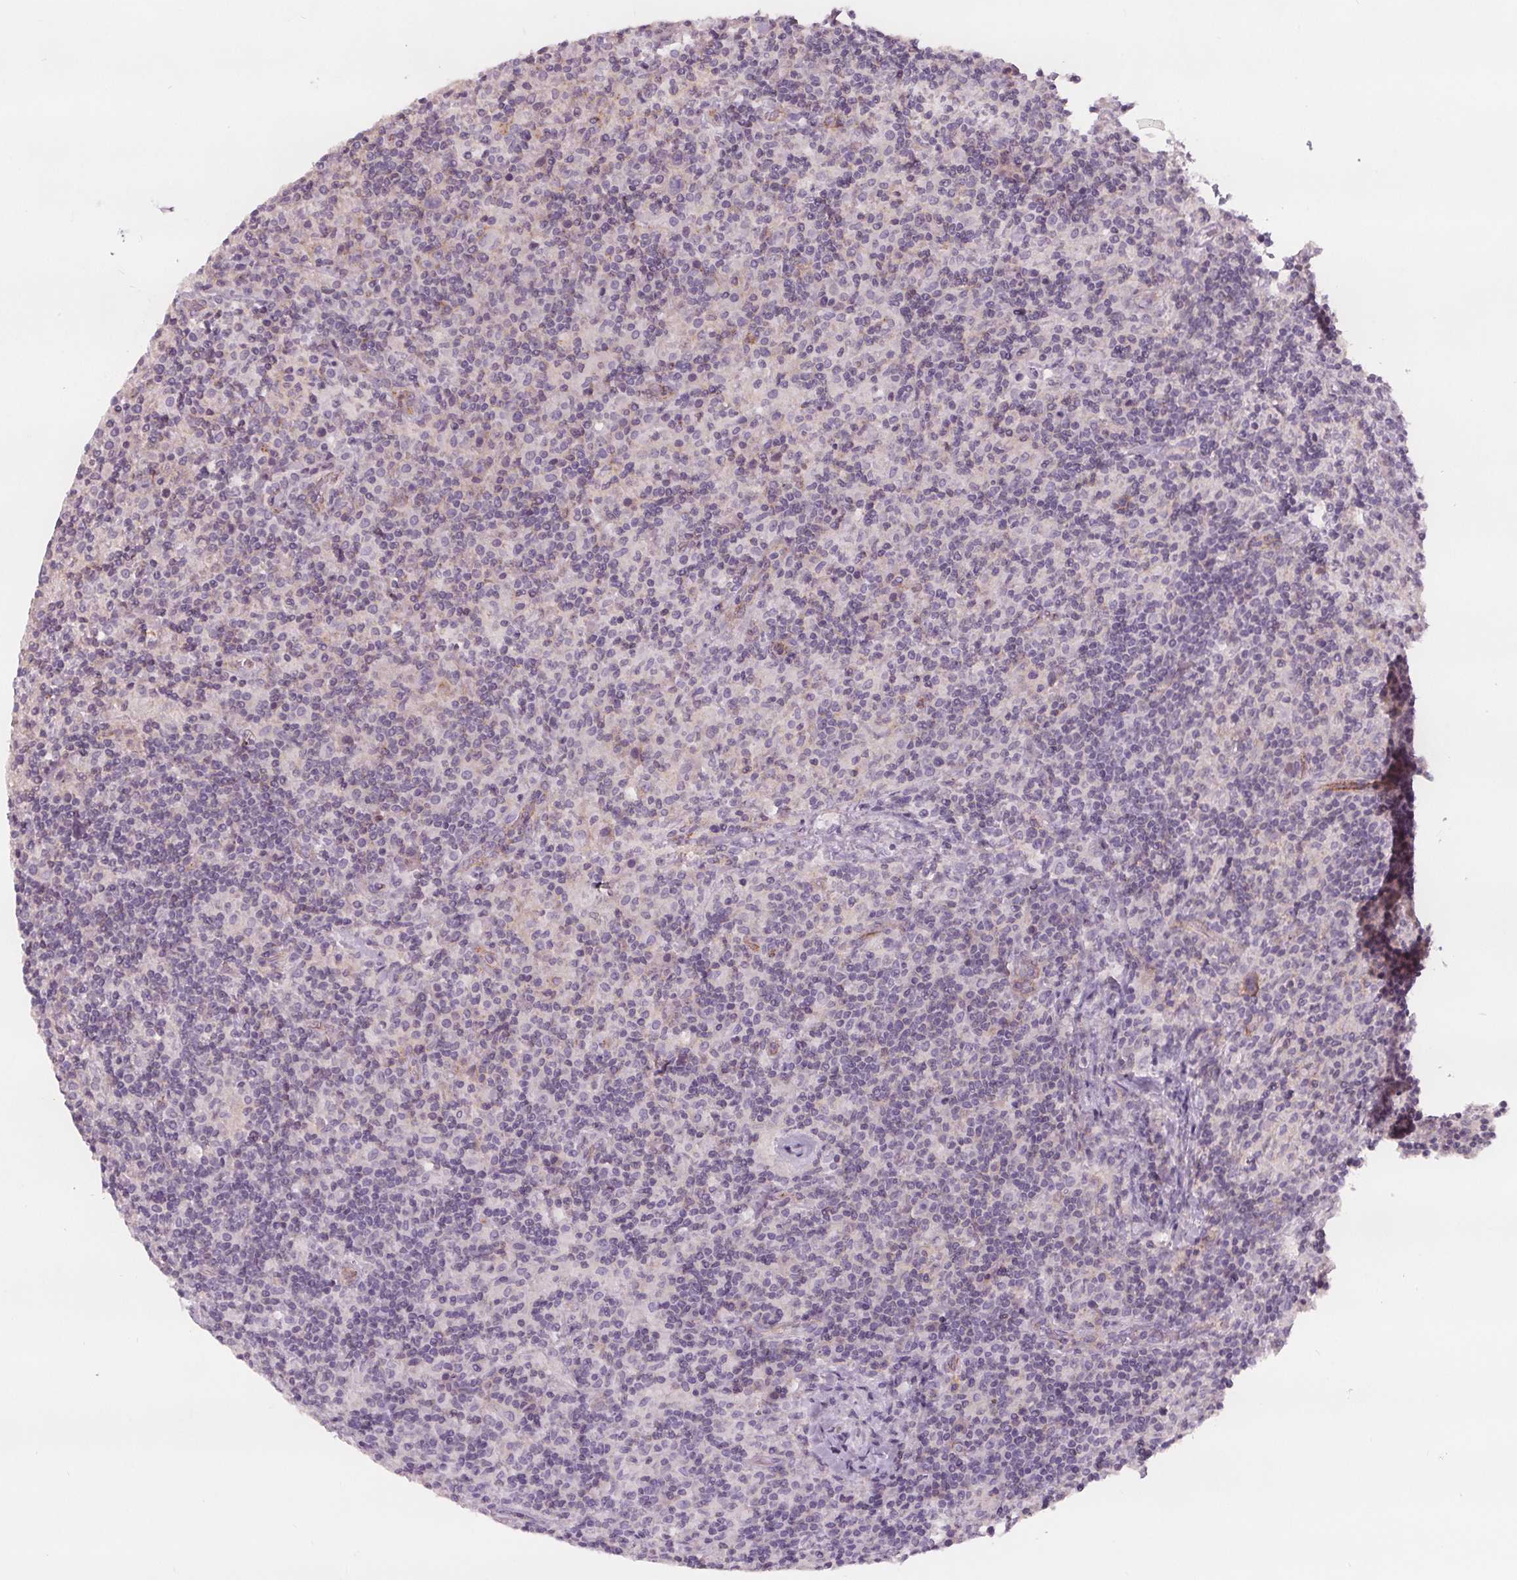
{"staining": {"intensity": "moderate", "quantity": "<25%", "location": "cytoplasmic/membranous"}, "tissue": "lymphoma", "cell_type": "Tumor cells", "image_type": "cancer", "snomed": [{"axis": "morphology", "description": "Hodgkin's disease, NOS"}, {"axis": "topography", "description": "Lymph node"}], "caption": "Approximately <25% of tumor cells in Hodgkin's disease show moderate cytoplasmic/membranous protein staining as visualized by brown immunohistochemical staining.", "gene": "ATP1A1", "patient": {"sex": "male", "age": 70}}